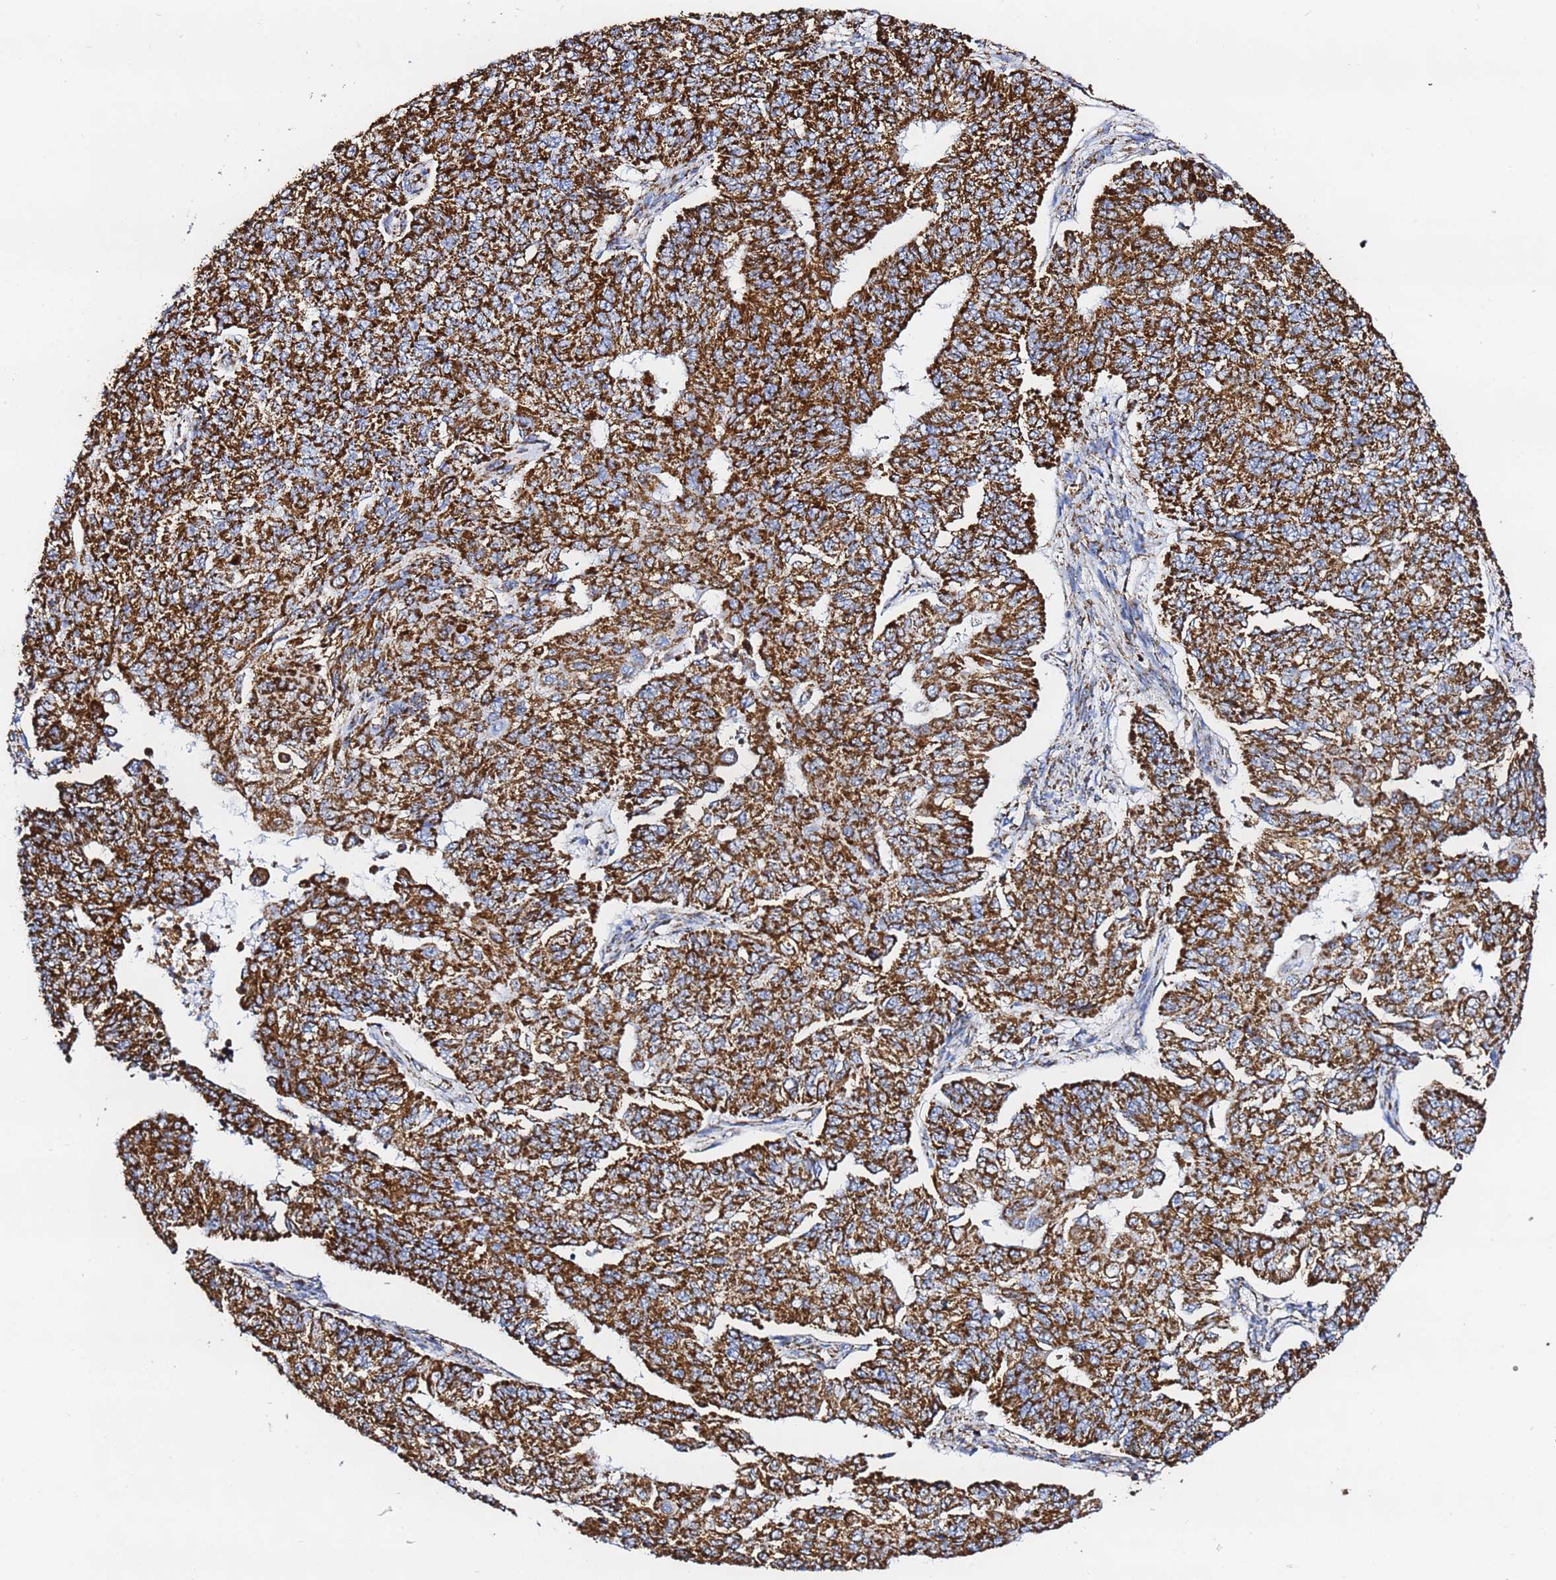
{"staining": {"intensity": "strong", "quantity": ">75%", "location": "cytoplasmic/membranous"}, "tissue": "endometrial cancer", "cell_type": "Tumor cells", "image_type": "cancer", "snomed": [{"axis": "morphology", "description": "Adenocarcinoma, NOS"}, {"axis": "topography", "description": "Endometrium"}], "caption": "Protein staining of adenocarcinoma (endometrial) tissue demonstrates strong cytoplasmic/membranous staining in about >75% of tumor cells. The protein of interest is stained brown, and the nuclei are stained in blue (DAB IHC with brightfield microscopy, high magnification).", "gene": "PHB2", "patient": {"sex": "female", "age": 32}}